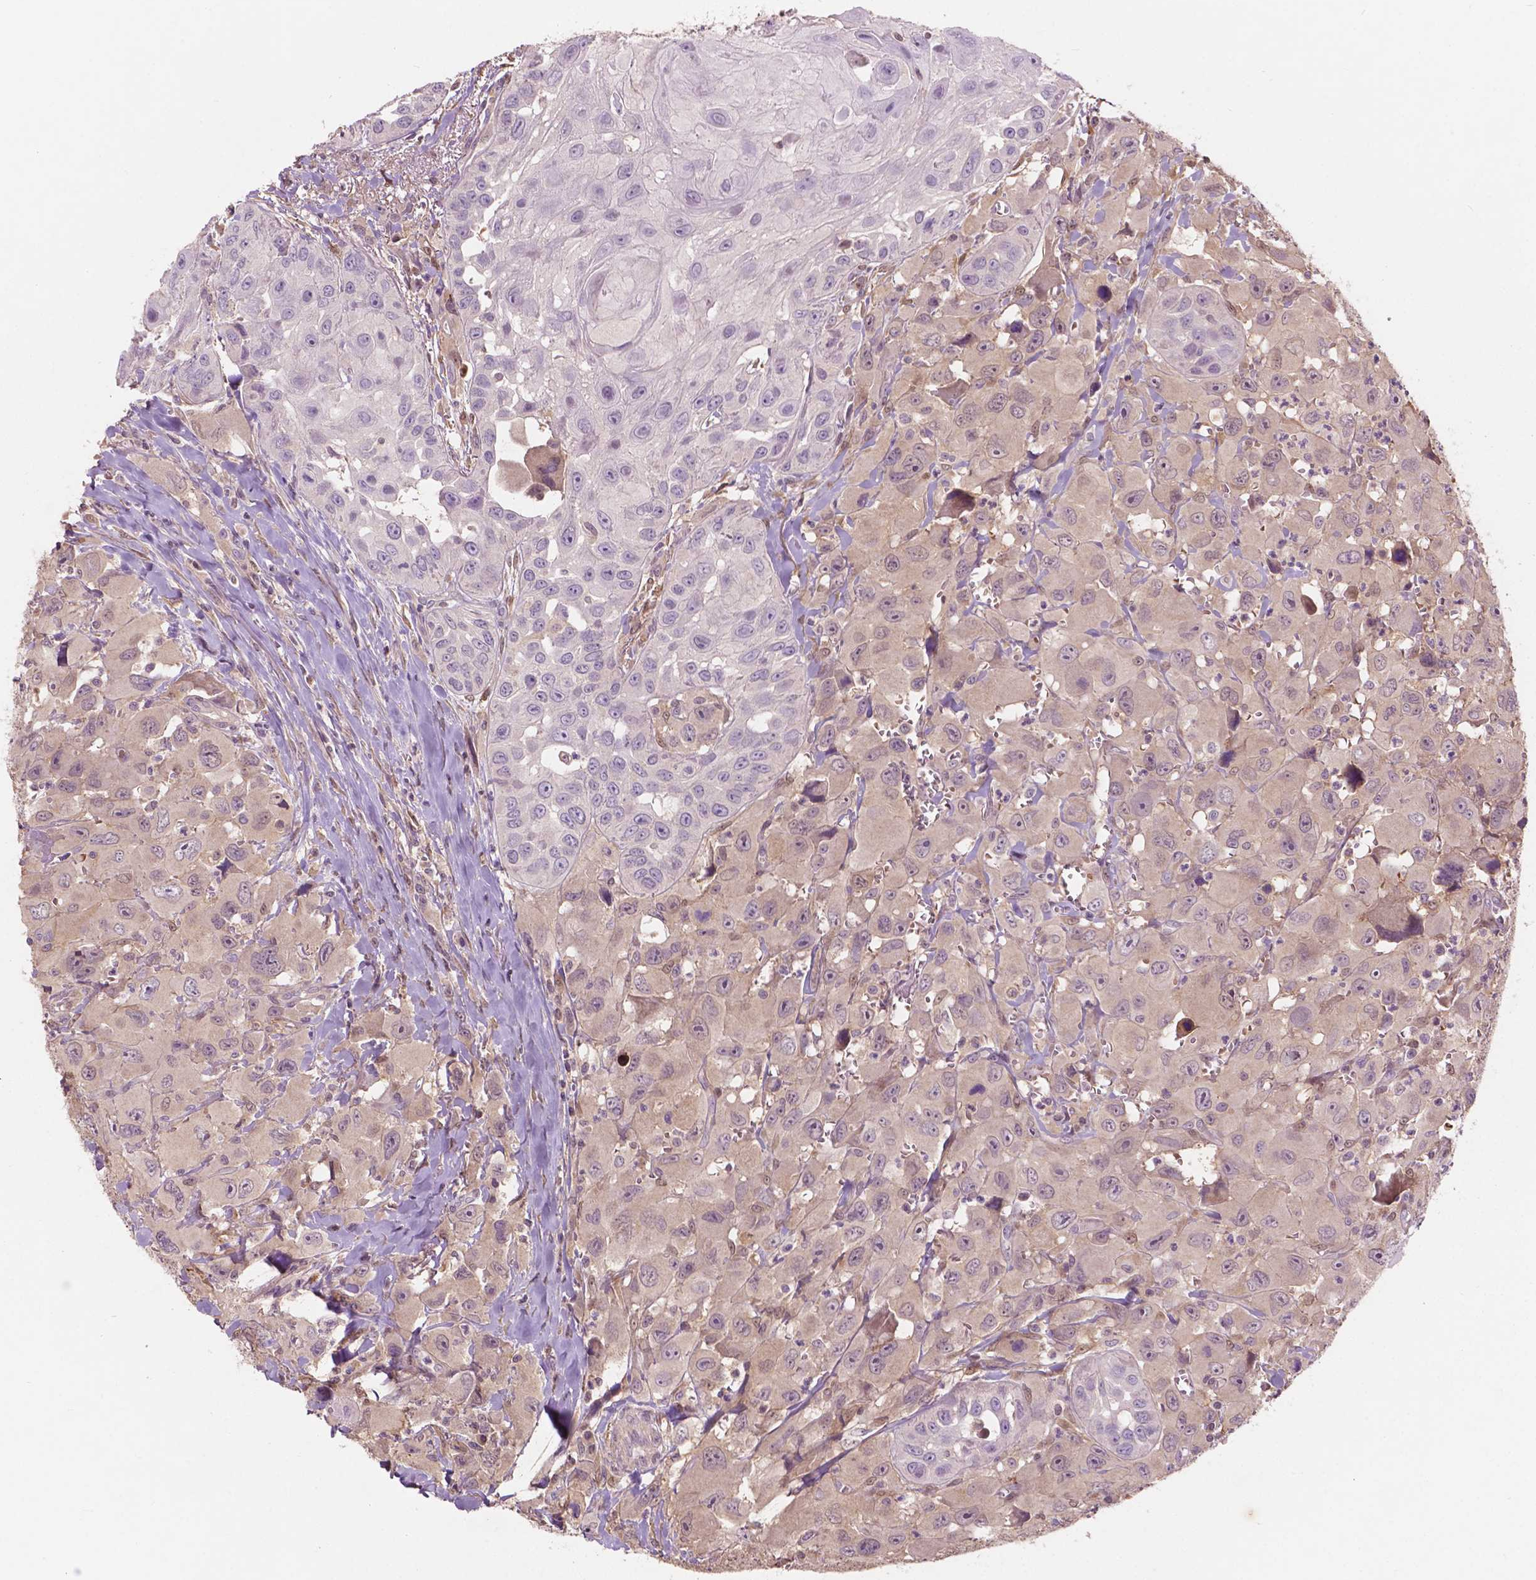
{"staining": {"intensity": "weak", "quantity": "25%-75%", "location": "cytoplasmic/membranous,nuclear"}, "tissue": "head and neck cancer", "cell_type": "Tumor cells", "image_type": "cancer", "snomed": [{"axis": "morphology", "description": "Squamous cell carcinoma, NOS"}, {"axis": "morphology", "description": "Squamous cell carcinoma, metastatic, NOS"}, {"axis": "topography", "description": "Oral tissue"}, {"axis": "topography", "description": "Head-Neck"}], "caption": "Squamous cell carcinoma (head and neck) stained with a brown dye displays weak cytoplasmic/membranous and nuclear positive positivity in approximately 25%-75% of tumor cells.", "gene": "GPR37", "patient": {"sex": "female", "age": 85}}